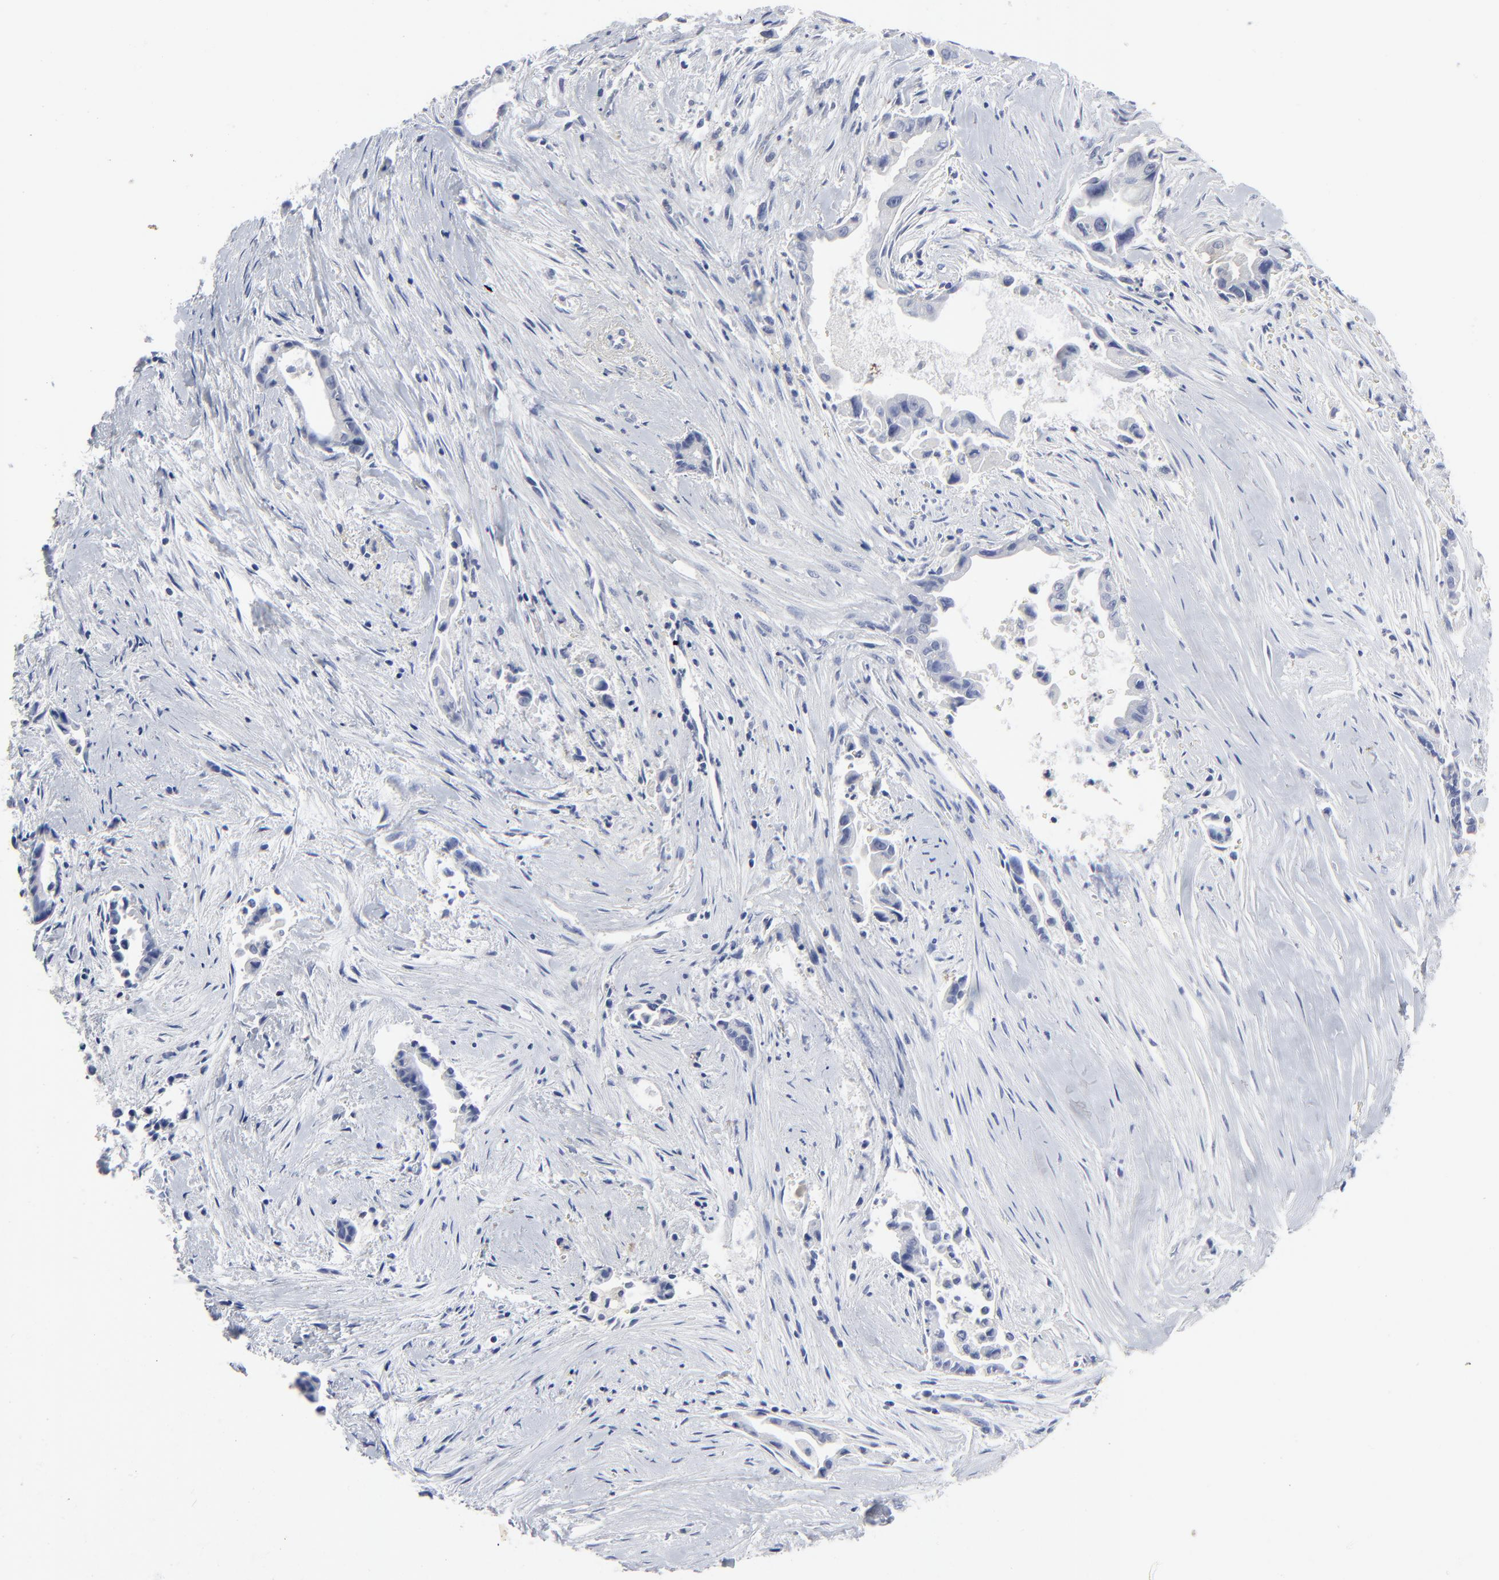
{"staining": {"intensity": "negative", "quantity": "none", "location": "none"}, "tissue": "liver cancer", "cell_type": "Tumor cells", "image_type": "cancer", "snomed": [{"axis": "morphology", "description": "Cholangiocarcinoma"}, {"axis": "topography", "description": "Liver"}], "caption": "Immunohistochemistry photomicrograph of neoplastic tissue: liver cancer stained with DAB (3,3'-diaminobenzidine) exhibits no significant protein positivity in tumor cells.", "gene": "CLEC4G", "patient": {"sex": "female", "age": 55}}